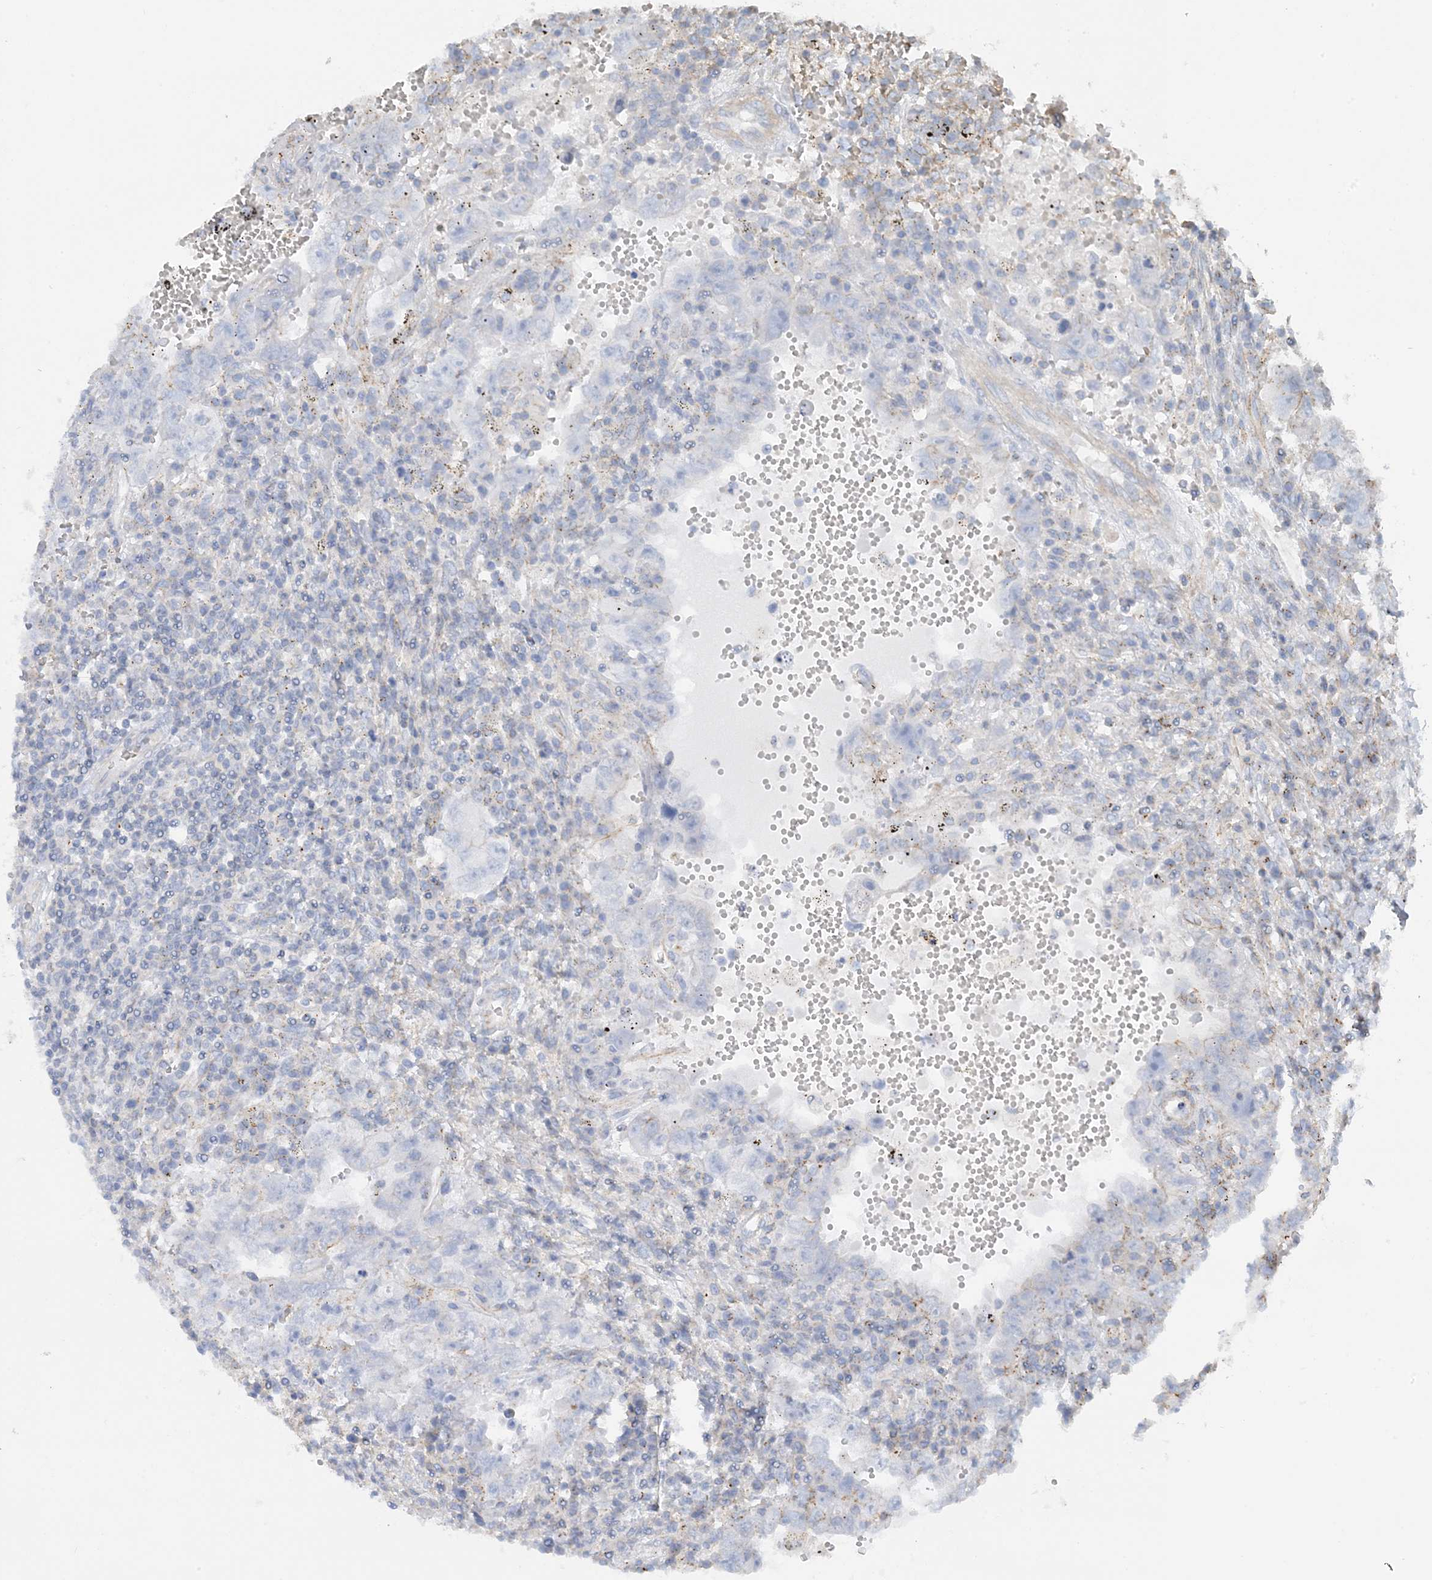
{"staining": {"intensity": "negative", "quantity": "none", "location": "none"}, "tissue": "testis cancer", "cell_type": "Tumor cells", "image_type": "cancer", "snomed": [{"axis": "morphology", "description": "Carcinoma, Embryonal, NOS"}, {"axis": "topography", "description": "Testis"}], "caption": "IHC micrograph of neoplastic tissue: embryonal carcinoma (testis) stained with DAB (3,3'-diaminobenzidine) displays no significant protein expression in tumor cells. The staining was performed using DAB (3,3'-diaminobenzidine) to visualize the protein expression in brown, while the nuclei were stained in blue with hematoxylin (Magnification: 20x).", "gene": "CALHM5", "patient": {"sex": "male", "age": 26}}